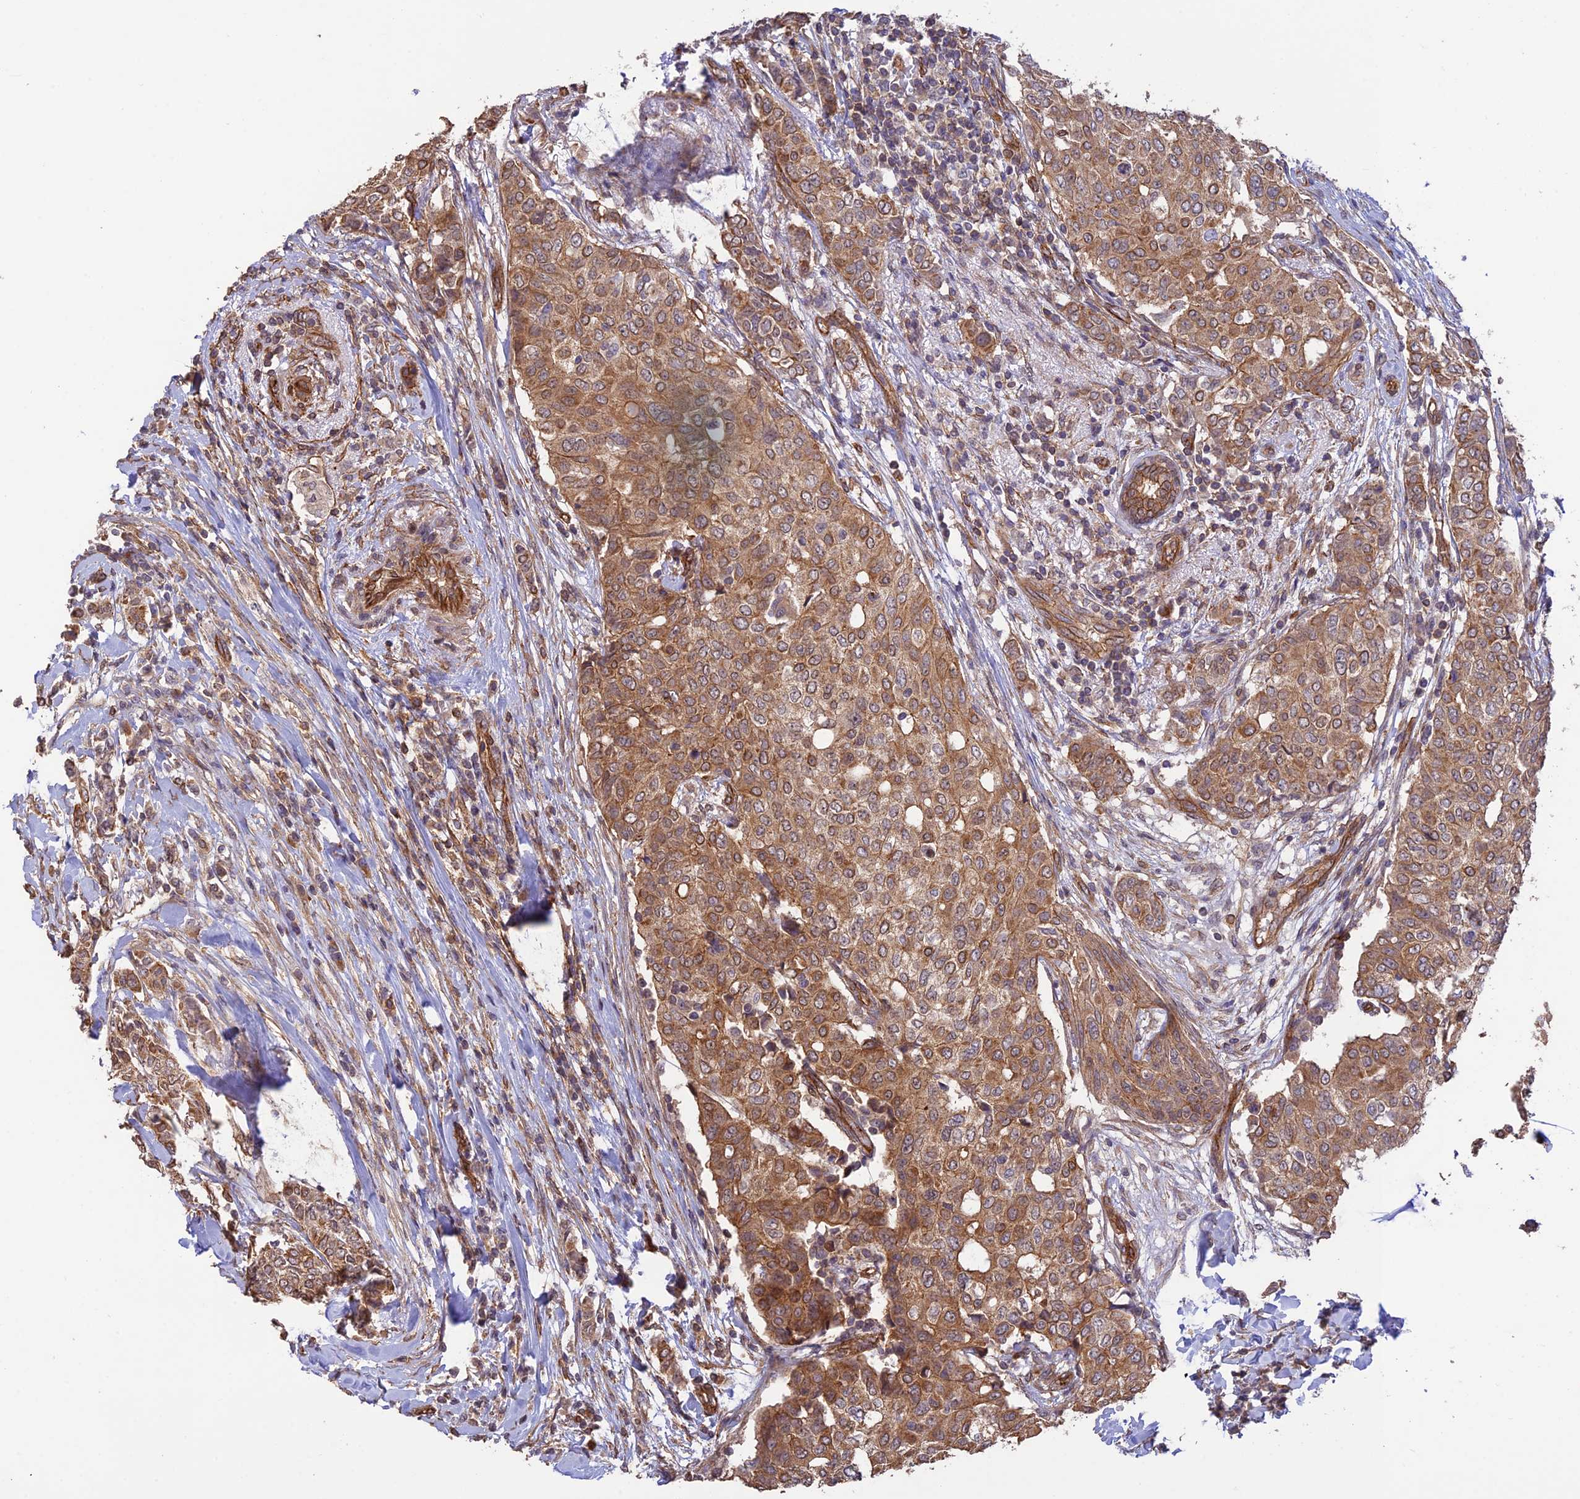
{"staining": {"intensity": "moderate", "quantity": ">75%", "location": "cytoplasmic/membranous"}, "tissue": "breast cancer", "cell_type": "Tumor cells", "image_type": "cancer", "snomed": [{"axis": "morphology", "description": "Lobular carcinoma"}, {"axis": "topography", "description": "Breast"}], "caption": "Human breast lobular carcinoma stained with a protein marker shows moderate staining in tumor cells.", "gene": "HOMER2", "patient": {"sex": "female", "age": 51}}